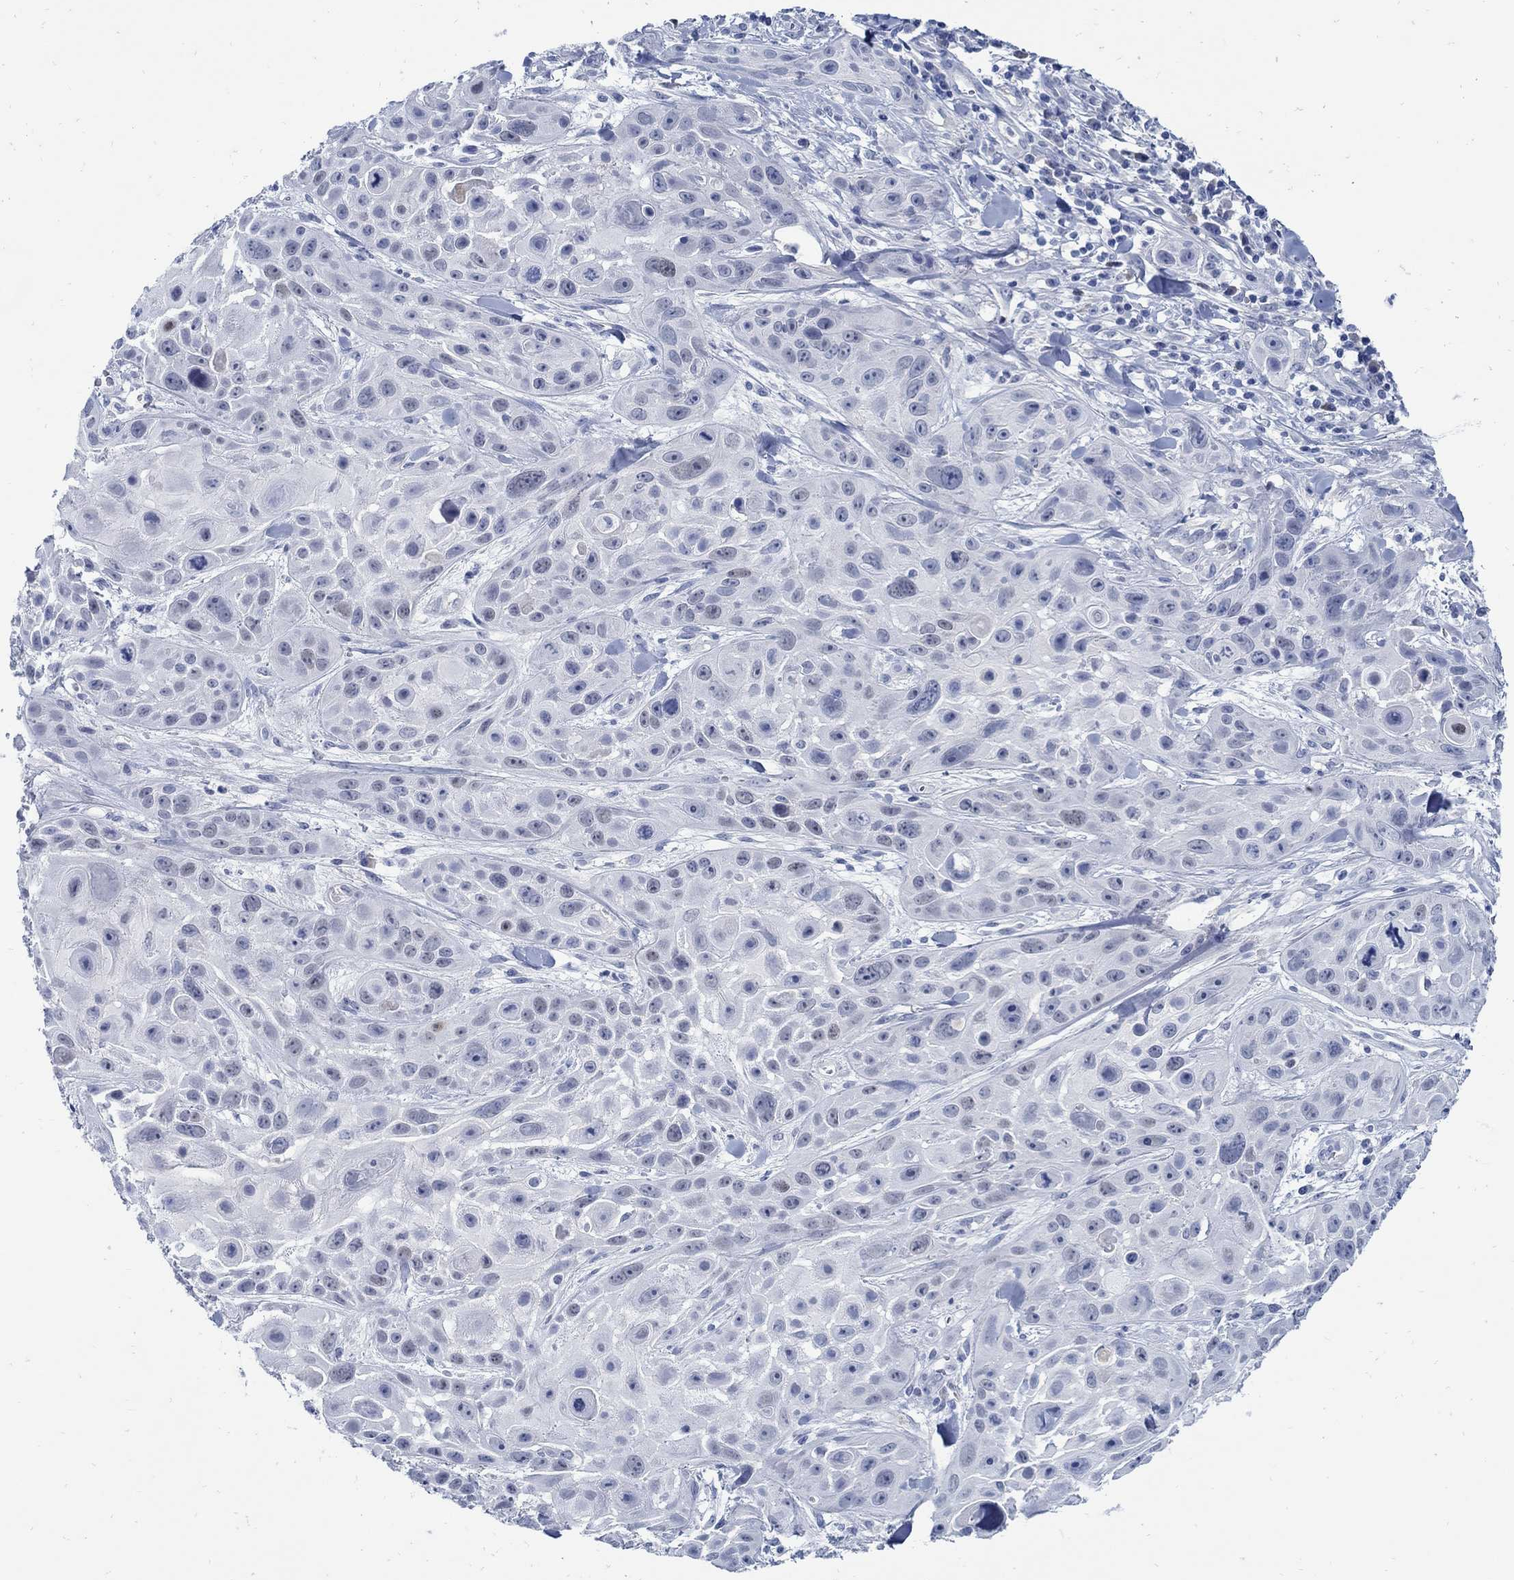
{"staining": {"intensity": "negative", "quantity": "none", "location": "none"}, "tissue": "skin cancer", "cell_type": "Tumor cells", "image_type": "cancer", "snomed": [{"axis": "morphology", "description": "Squamous cell carcinoma, NOS"}, {"axis": "topography", "description": "Skin"}, {"axis": "topography", "description": "Anal"}], "caption": "High magnification brightfield microscopy of squamous cell carcinoma (skin) stained with DAB (3,3'-diaminobenzidine) (brown) and counterstained with hematoxylin (blue): tumor cells show no significant staining. (Immunohistochemistry, brightfield microscopy, high magnification).", "gene": "PAX9", "patient": {"sex": "female", "age": 75}}